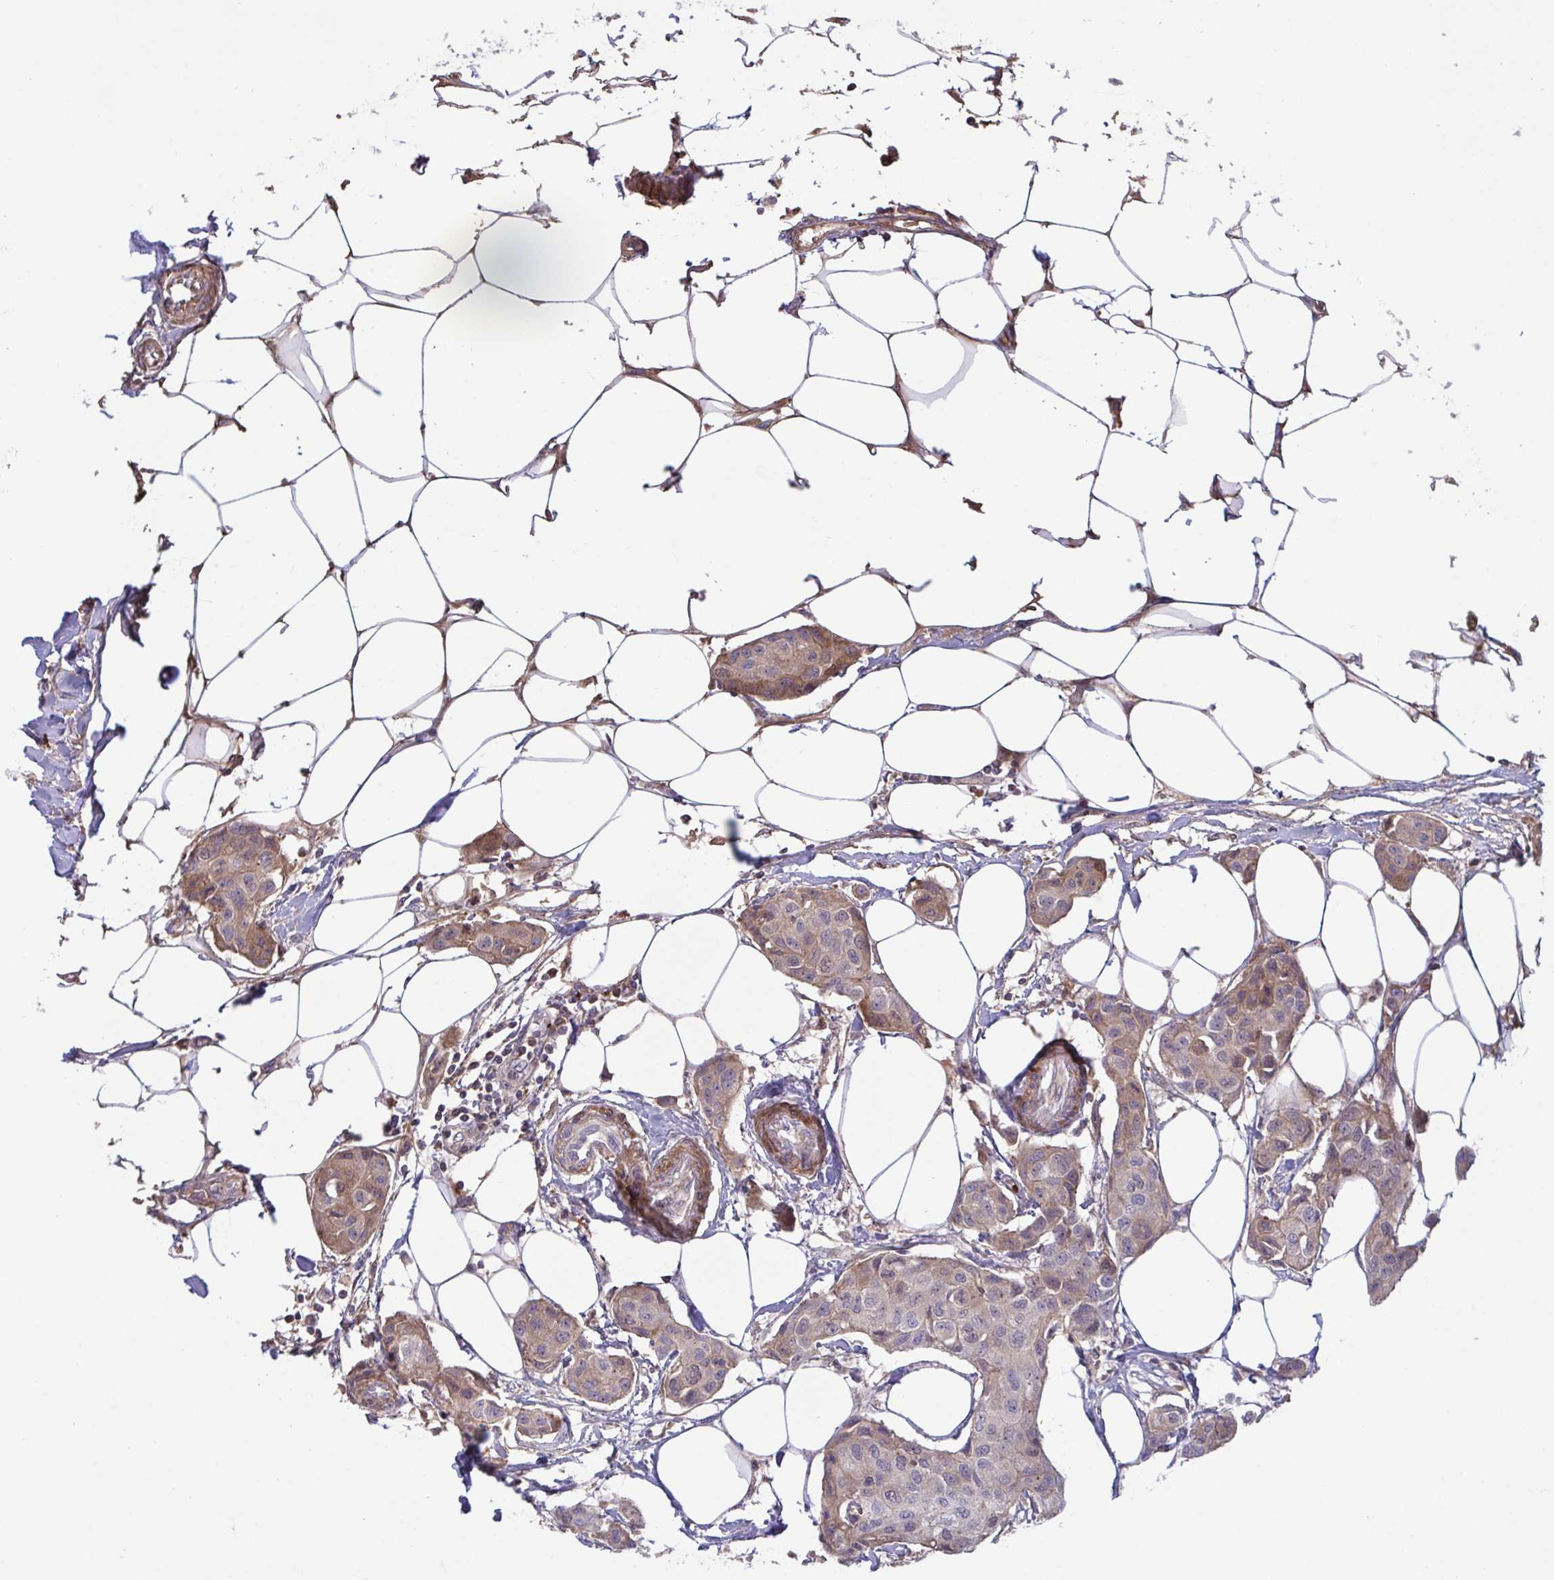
{"staining": {"intensity": "moderate", "quantity": "25%-75%", "location": "cytoplasmic/membranous"}, "tissue": "breast cancer", "cell_type": "Tumor cells", "image_type": "cancer", "snomed": [{"axis": "morphology", "description": "Duct carcinoma"}, {"axis": "topography", "description": "Breast"}, {"axis": "topography", "description": "Lymph node"}], "caption": "Immunohistochemical staining of human breast cancer displays medium levels of moderate cytoplasmic/membranous protein staining in about 25%-75% of tumor cells. The staining was performed using DAB to visualize the protein expression in brown, while the nuclei were stained in blue with hematoxylin (Magnification: 20x).", "gene": "IL1R1", "patient": {"sex": "female", "age": 80}}